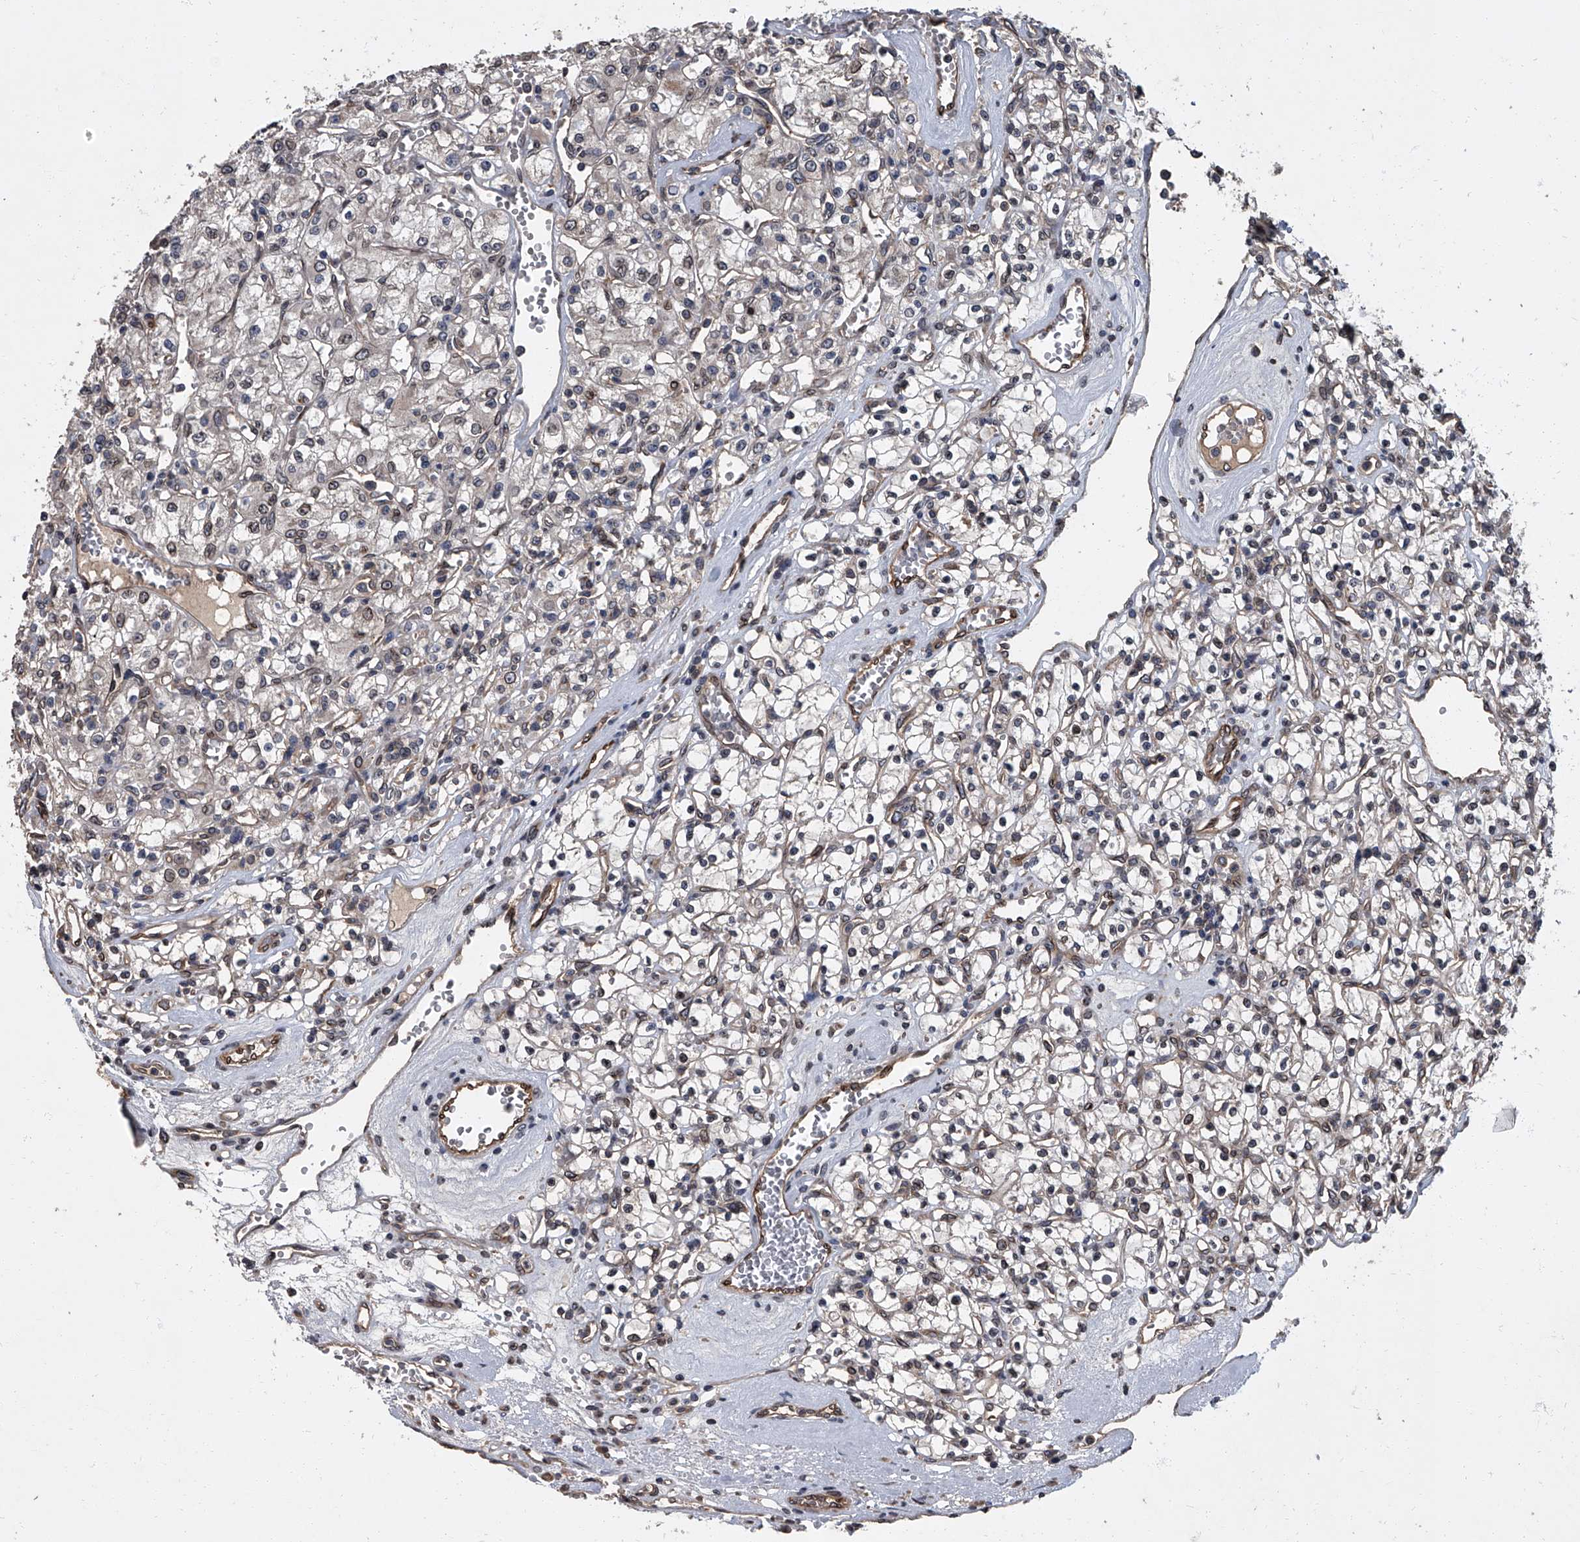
{"staining": {"intensity": "negative", "quantity": "none", "location": "none"}, "tissue": "renal cancer", "cell_type": "Tumor cells", "image_type": "cancer", "snomed": [{"axis": "morphology", "description": "Adenocarcinoma, NOS"}, {"axis": "topography", "description": "Kidney"}], "caption": "Renal cancer was stained to show a protein in brown. There is no significant positivity in tumor cells.", "gene": "LRRC8C", "patient": {"sex": "female", "age": 59}}